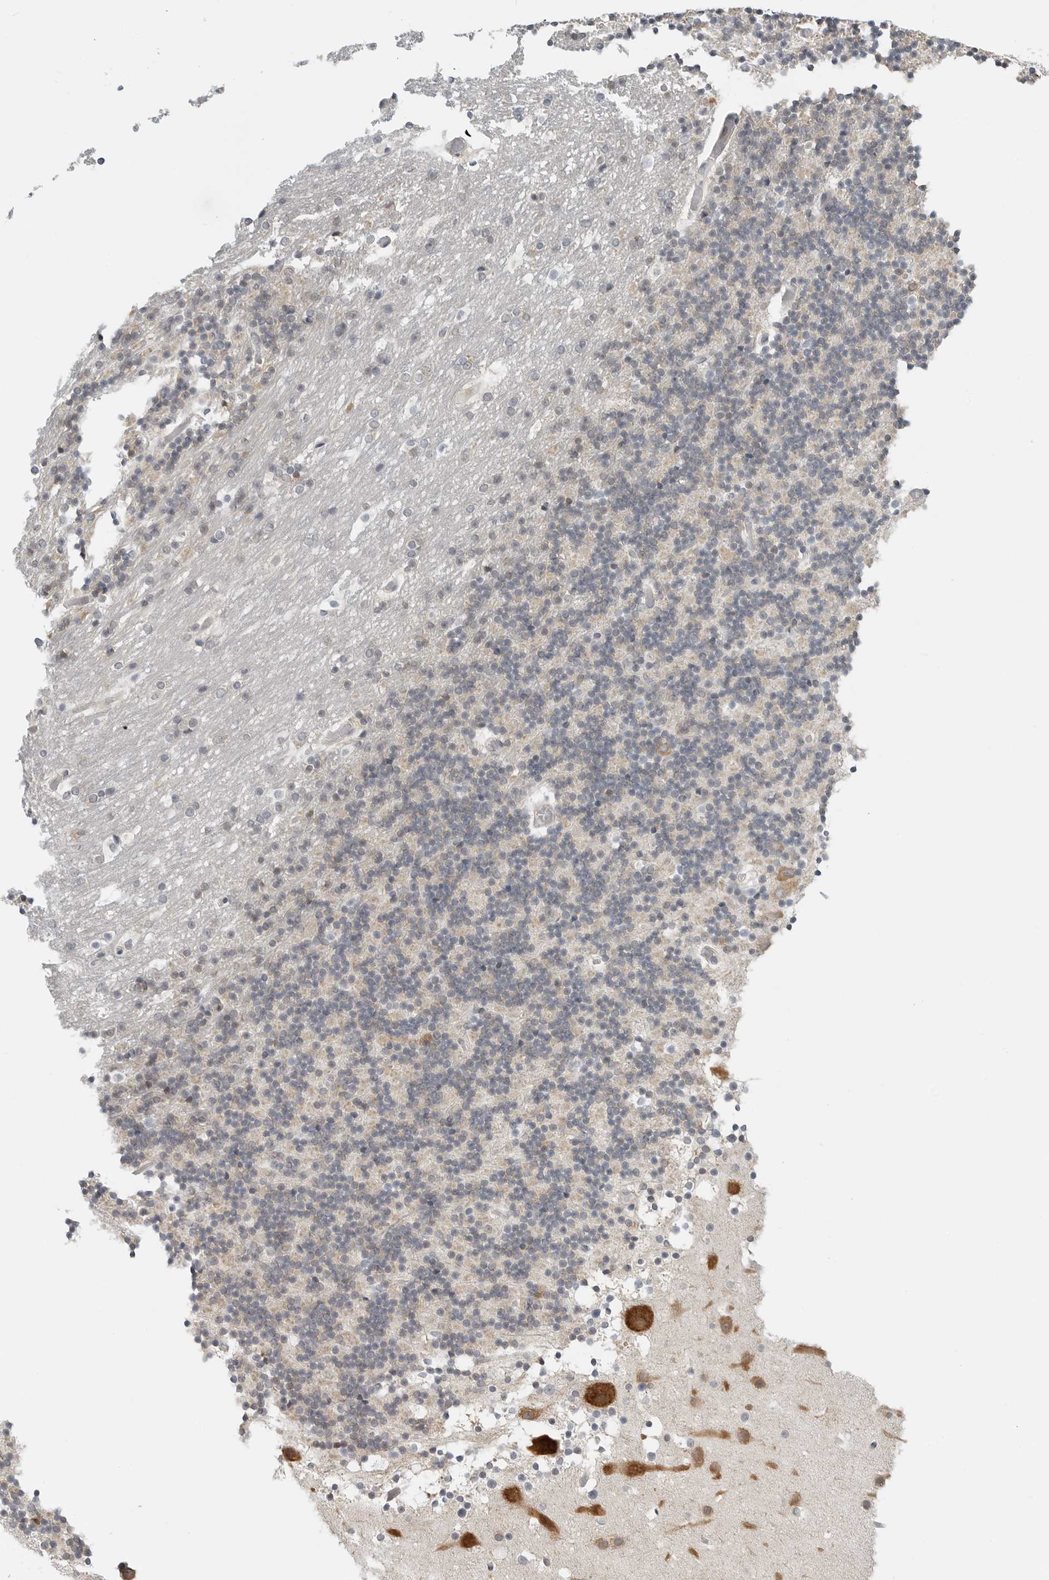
{"staining": {"intensity": "negative", "quantity": "none", "location": "none"}, "tissue": "cerebellum", "cell_type": "Cells in granular layer", "image_type": "normal", "snomed": [{"axis": "morphology", "description": "Normal tissue, NOS"}, {"axis": "topography", "description": "Cerebellum"}], "caption": "This micrograph is of normal cerebellum stained with IHC to label a protein in brown with the nuclei are counter-stained blue. There is no expression in cells in granular layer. (DAB immunohistochemistry (IHC) with hematoxylin counter stain).", "gene": "IL12RB2", "patient": {"sex": "male", "age": 57}}